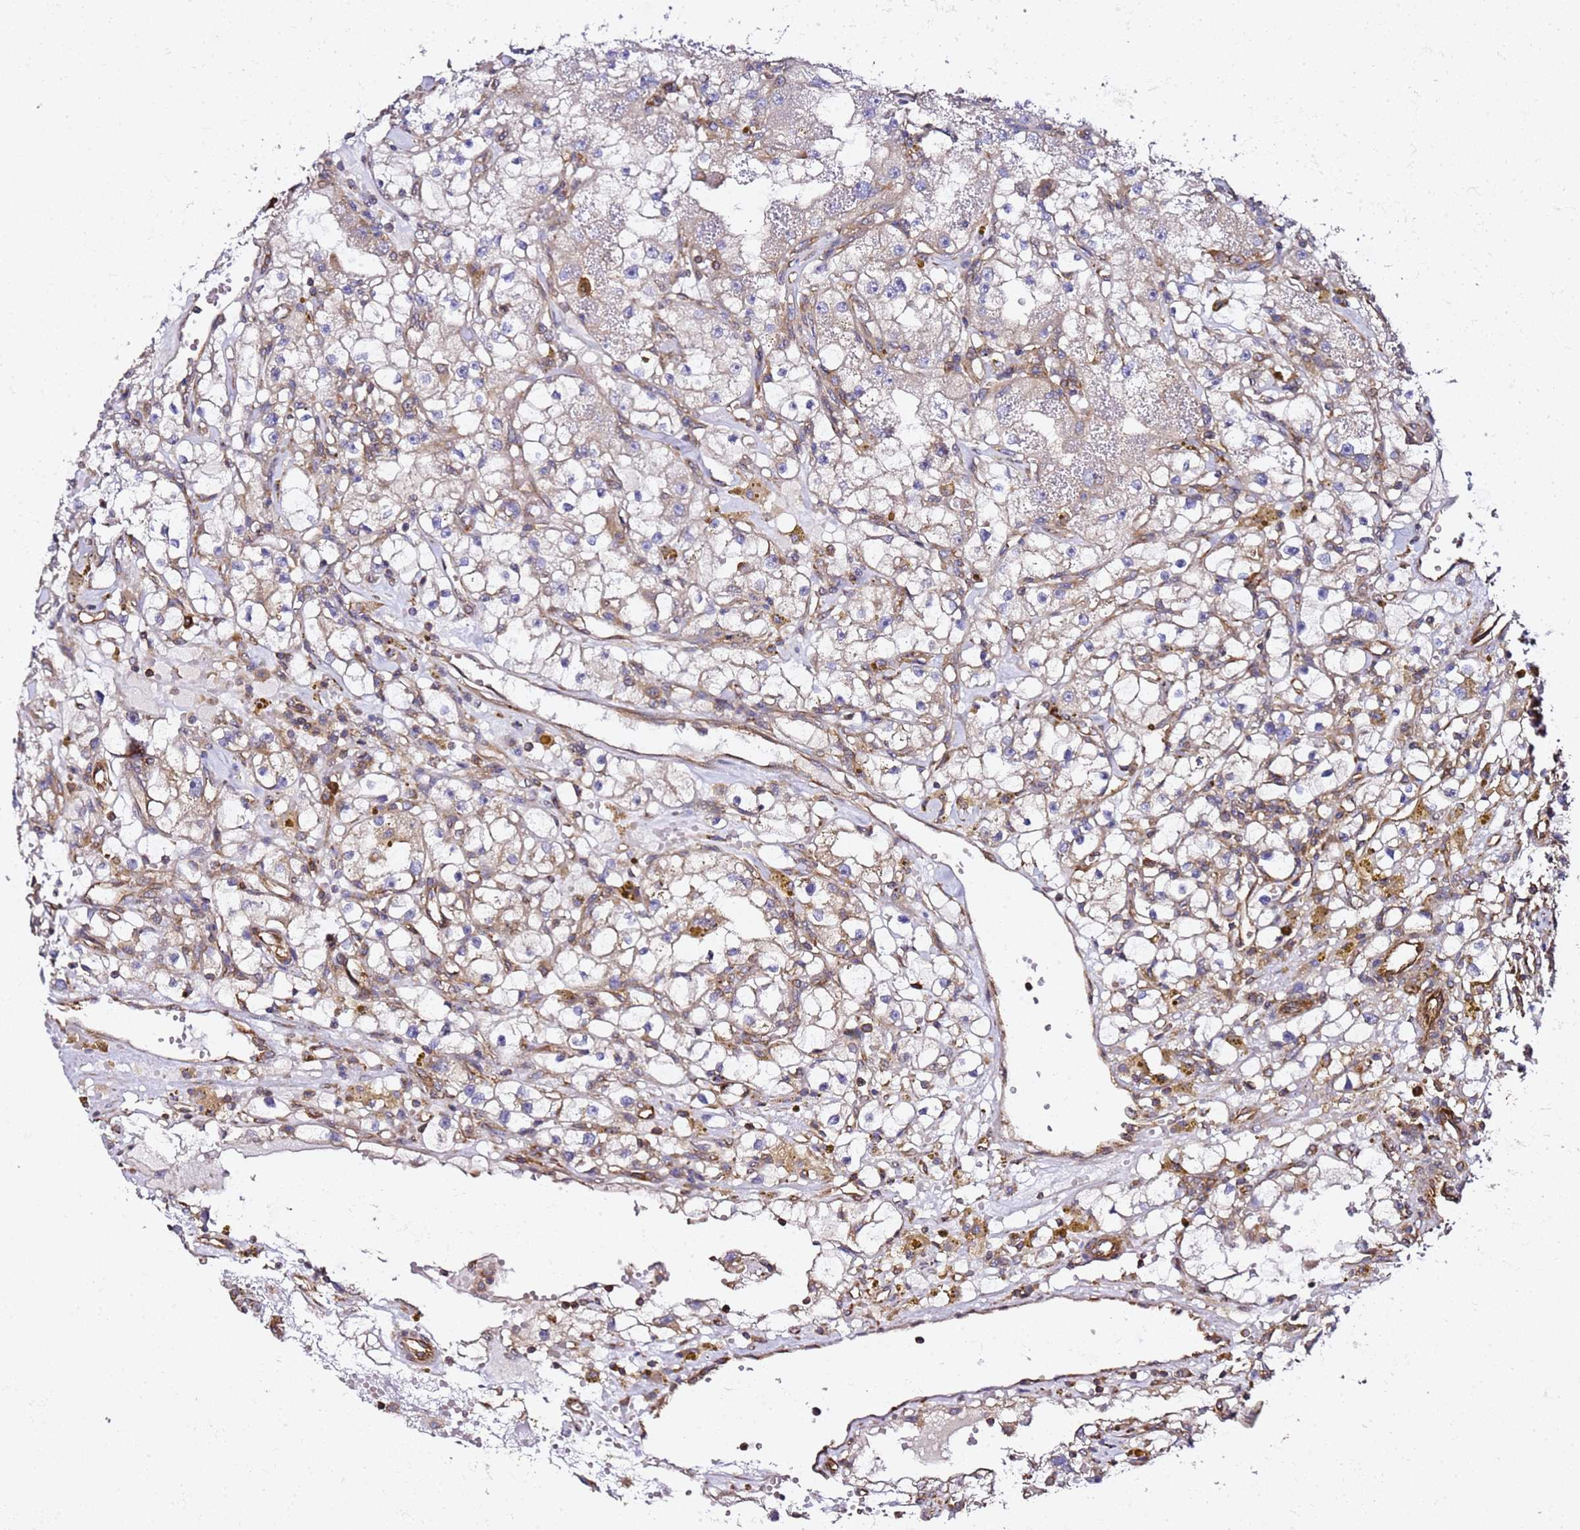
{"staining": {"intensity": "weak", "quantity": "25%-75%", "location": "cytoplasmic/membranous"}, "tissue": "renal cancer", "cell_type": "Tumor cells", "image_type": "cancer", "snomed": [{"axis": "morphology", "description": "Adenocarcinoma, NOS"}, {"axis": "topography", "description": "Kidney"}], "caption": "Protein staining of renal adenocarcinoma tissue demonstrates weak cytoplasmic/membranous expression in about 25%-75% of tumor cells.", "gene": "TPST1", "patient": {"sex": "male", "age": 56}}